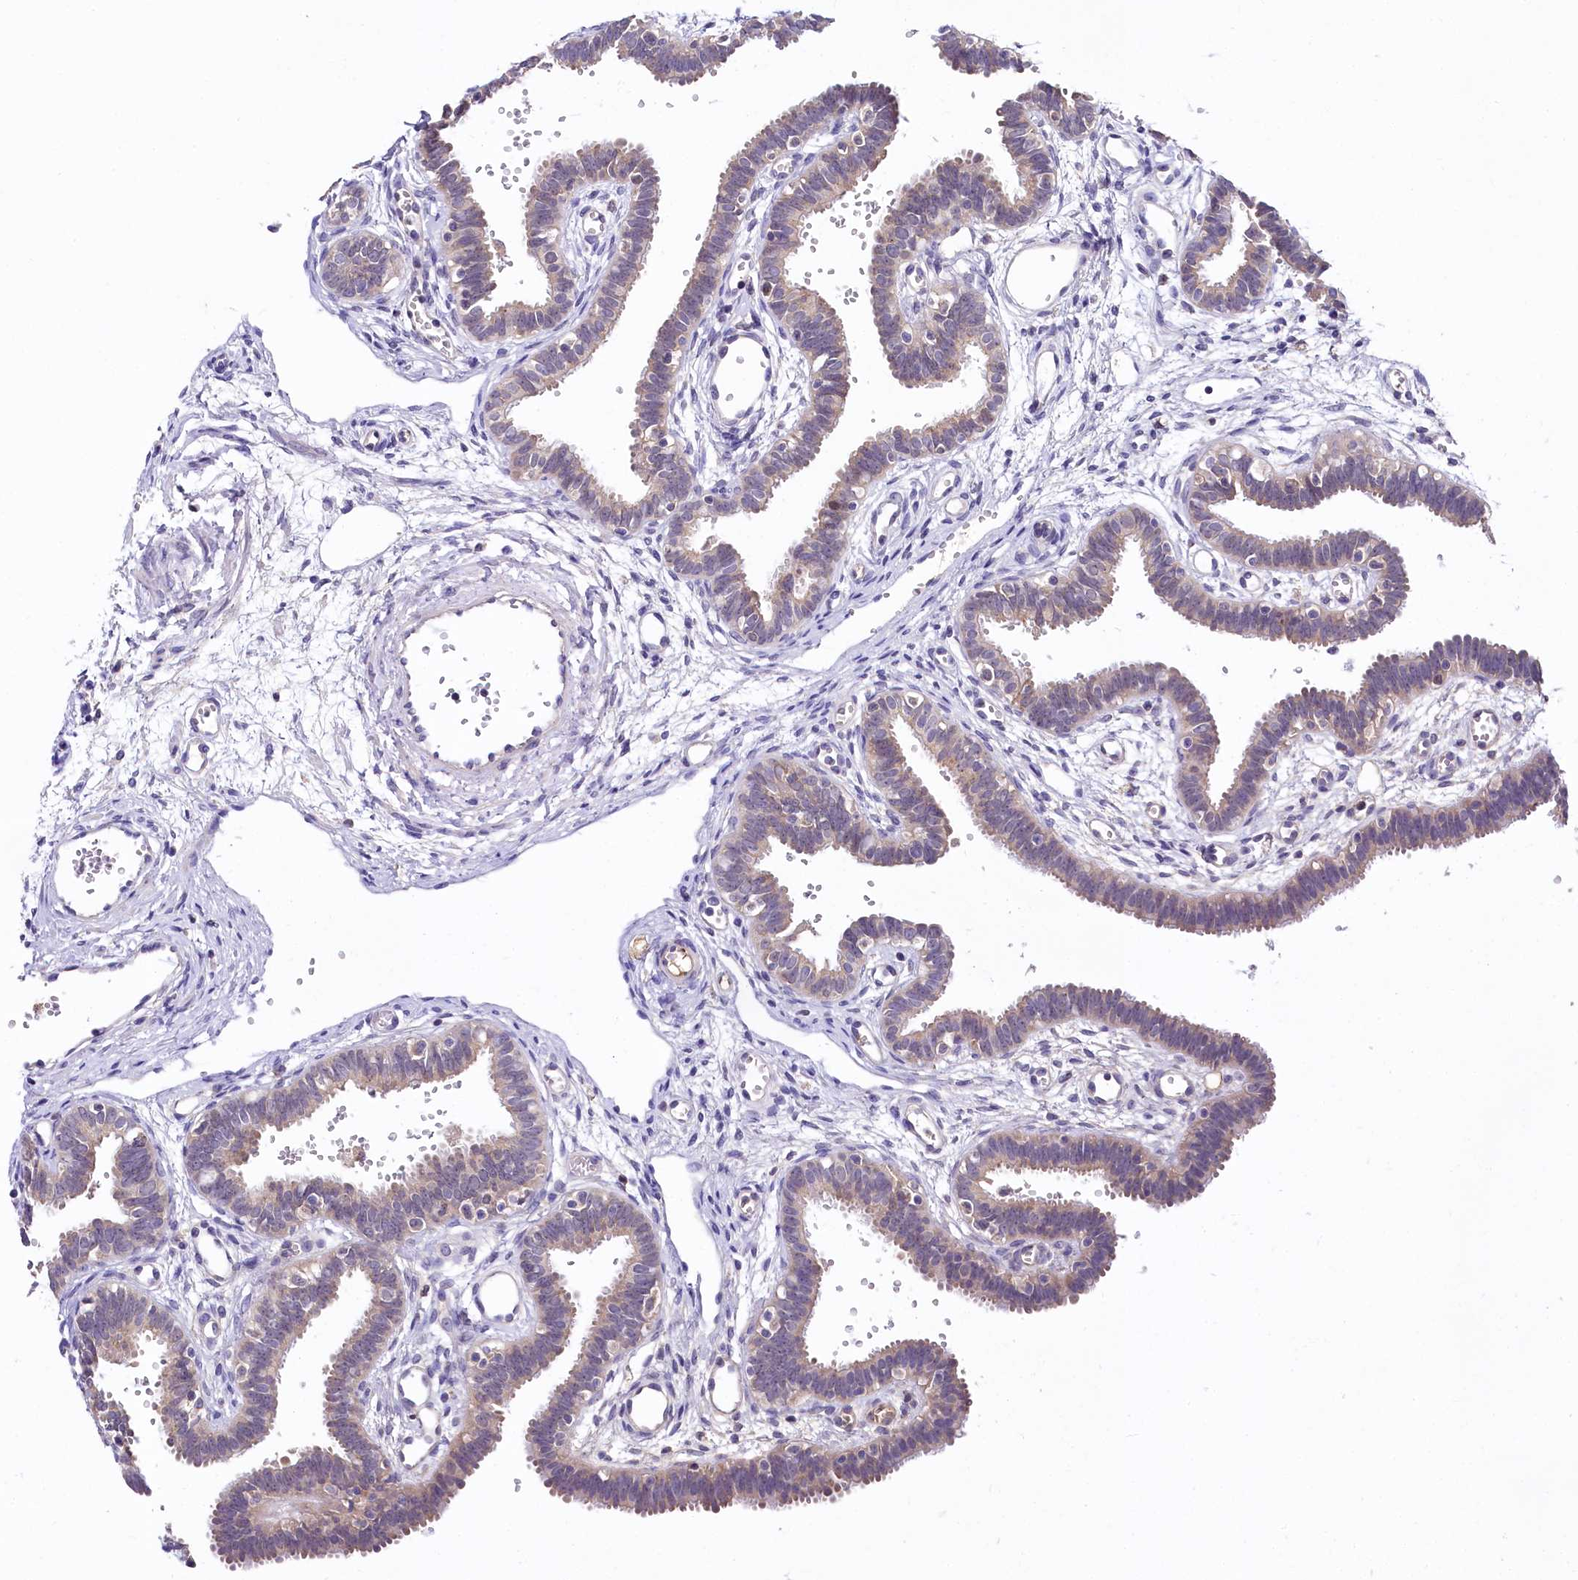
{"staining": {"intensity": "negative", "quantity": "none", "location": "none"}, "tissue": "fallopian tube", "cell_type": "Glandular cells", "image_type": "normal", "snomed": [{"axis": "morphology", "description": "Normal tissue, NOS"}, {"axis": "topography", "description": "Fallopian tube"}, {"axis": "topography", "description": "Placenta"}], "caption": "DAB immunohistochemical staining of unremarkable human fallopian tube exhibits no significant staining in glandular cells. (DAB immunohistochemistry with hematoxylin counter stain).", "gene": "SPINK9", "patient": {"sex": "female", "age": 32}}